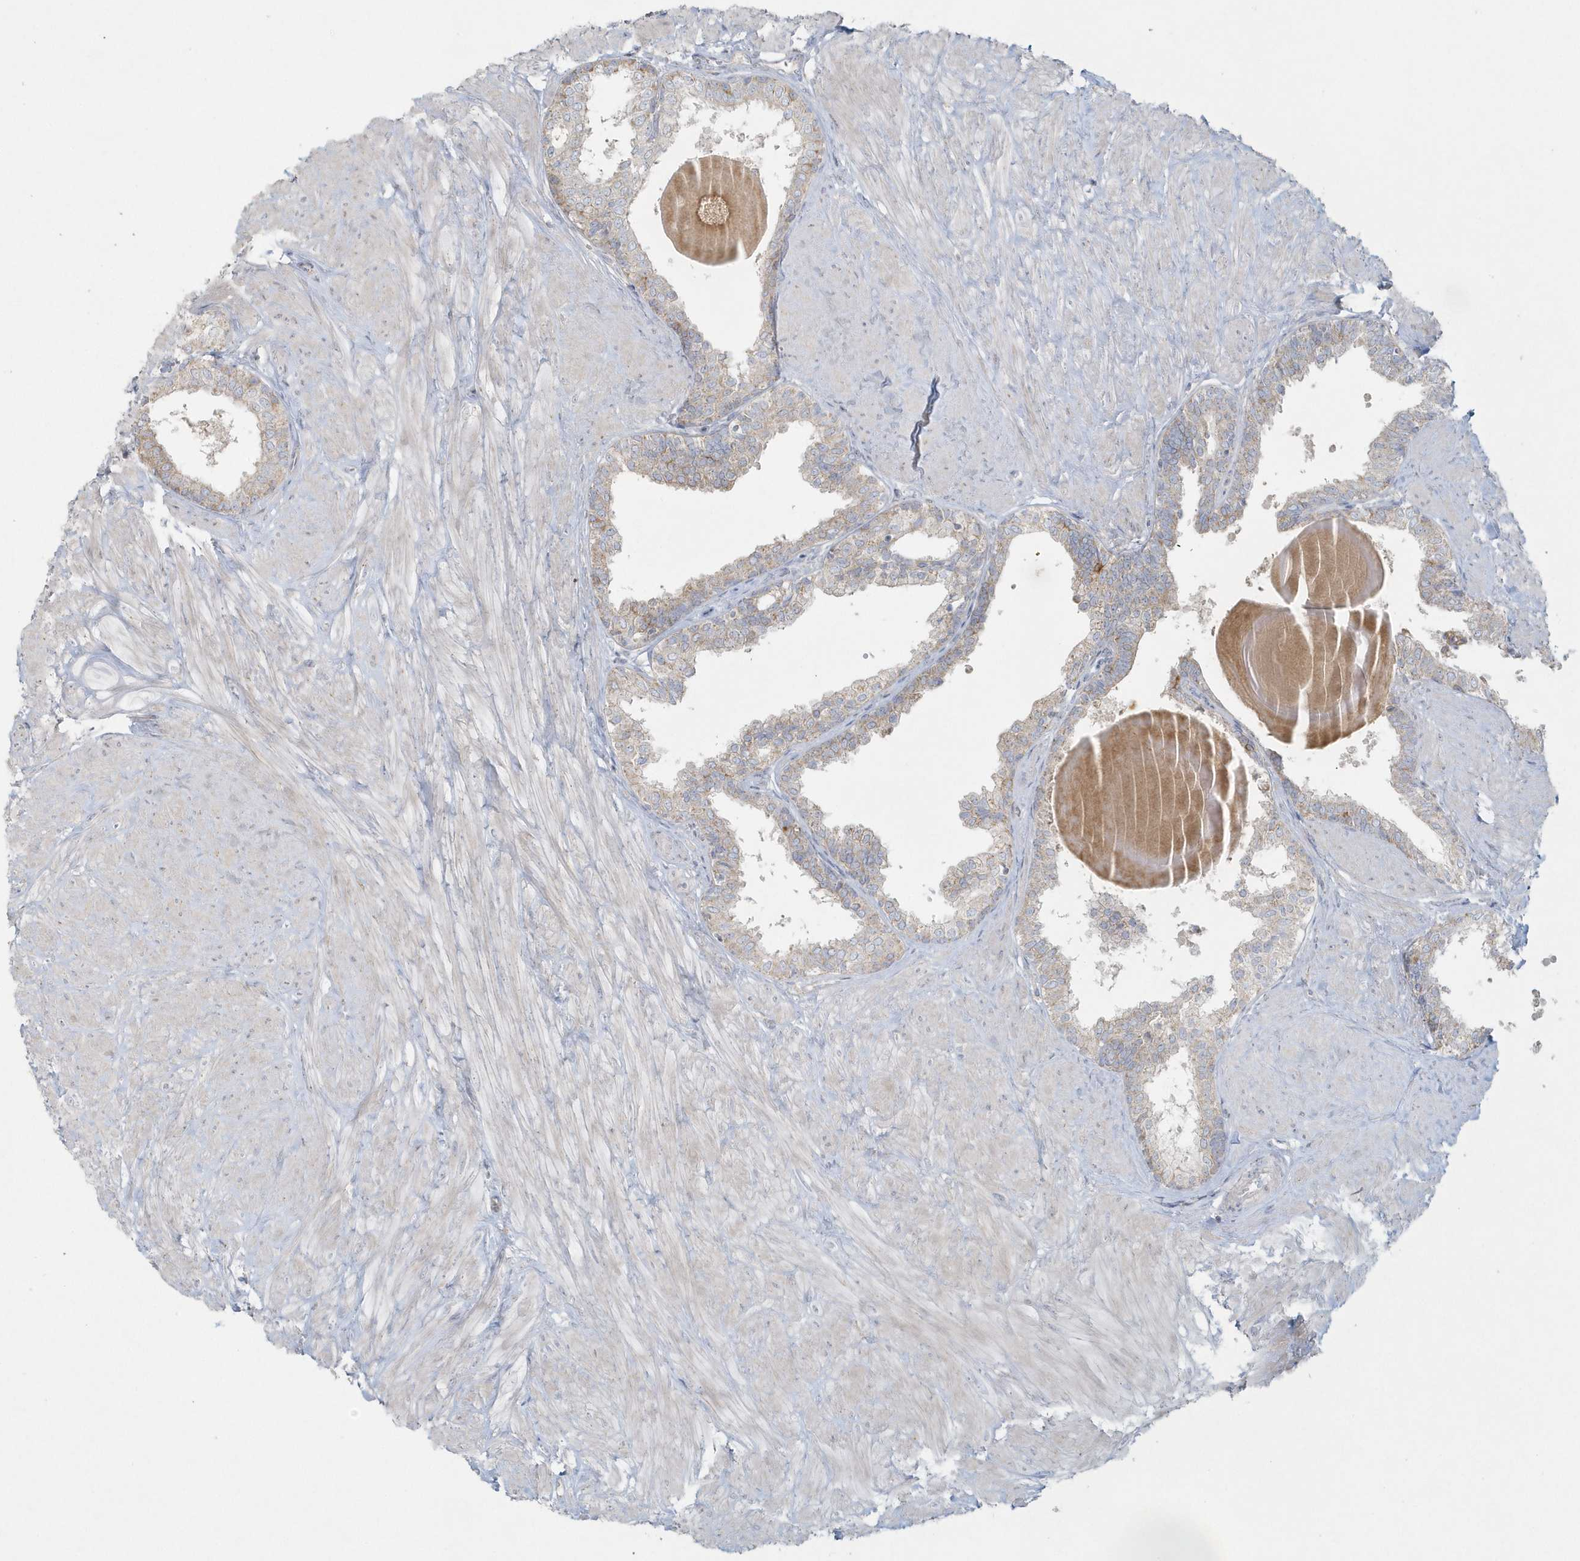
{"staining": {"intensity": "moderate", "quantity": "<25%", "location": "cytoplasmic/membranous"}, "tissue": "prostate", "cell_type": "Glandular cells", "image_type": "normal", "snomed": [{"axis": "morphology", "description": "Normal tissue, NOS"}, {"axis": "topography", "description": "Prostate"}], "caption": "IHC micrograph of benign human prostate stained for a protein (brown), which reveals low levels of moderate cytoplasmic/membranous positivity in approximately <25% of glandular cells.", "gene": "BLTP3A", "patient": {"sex": "male", "age": 48}}